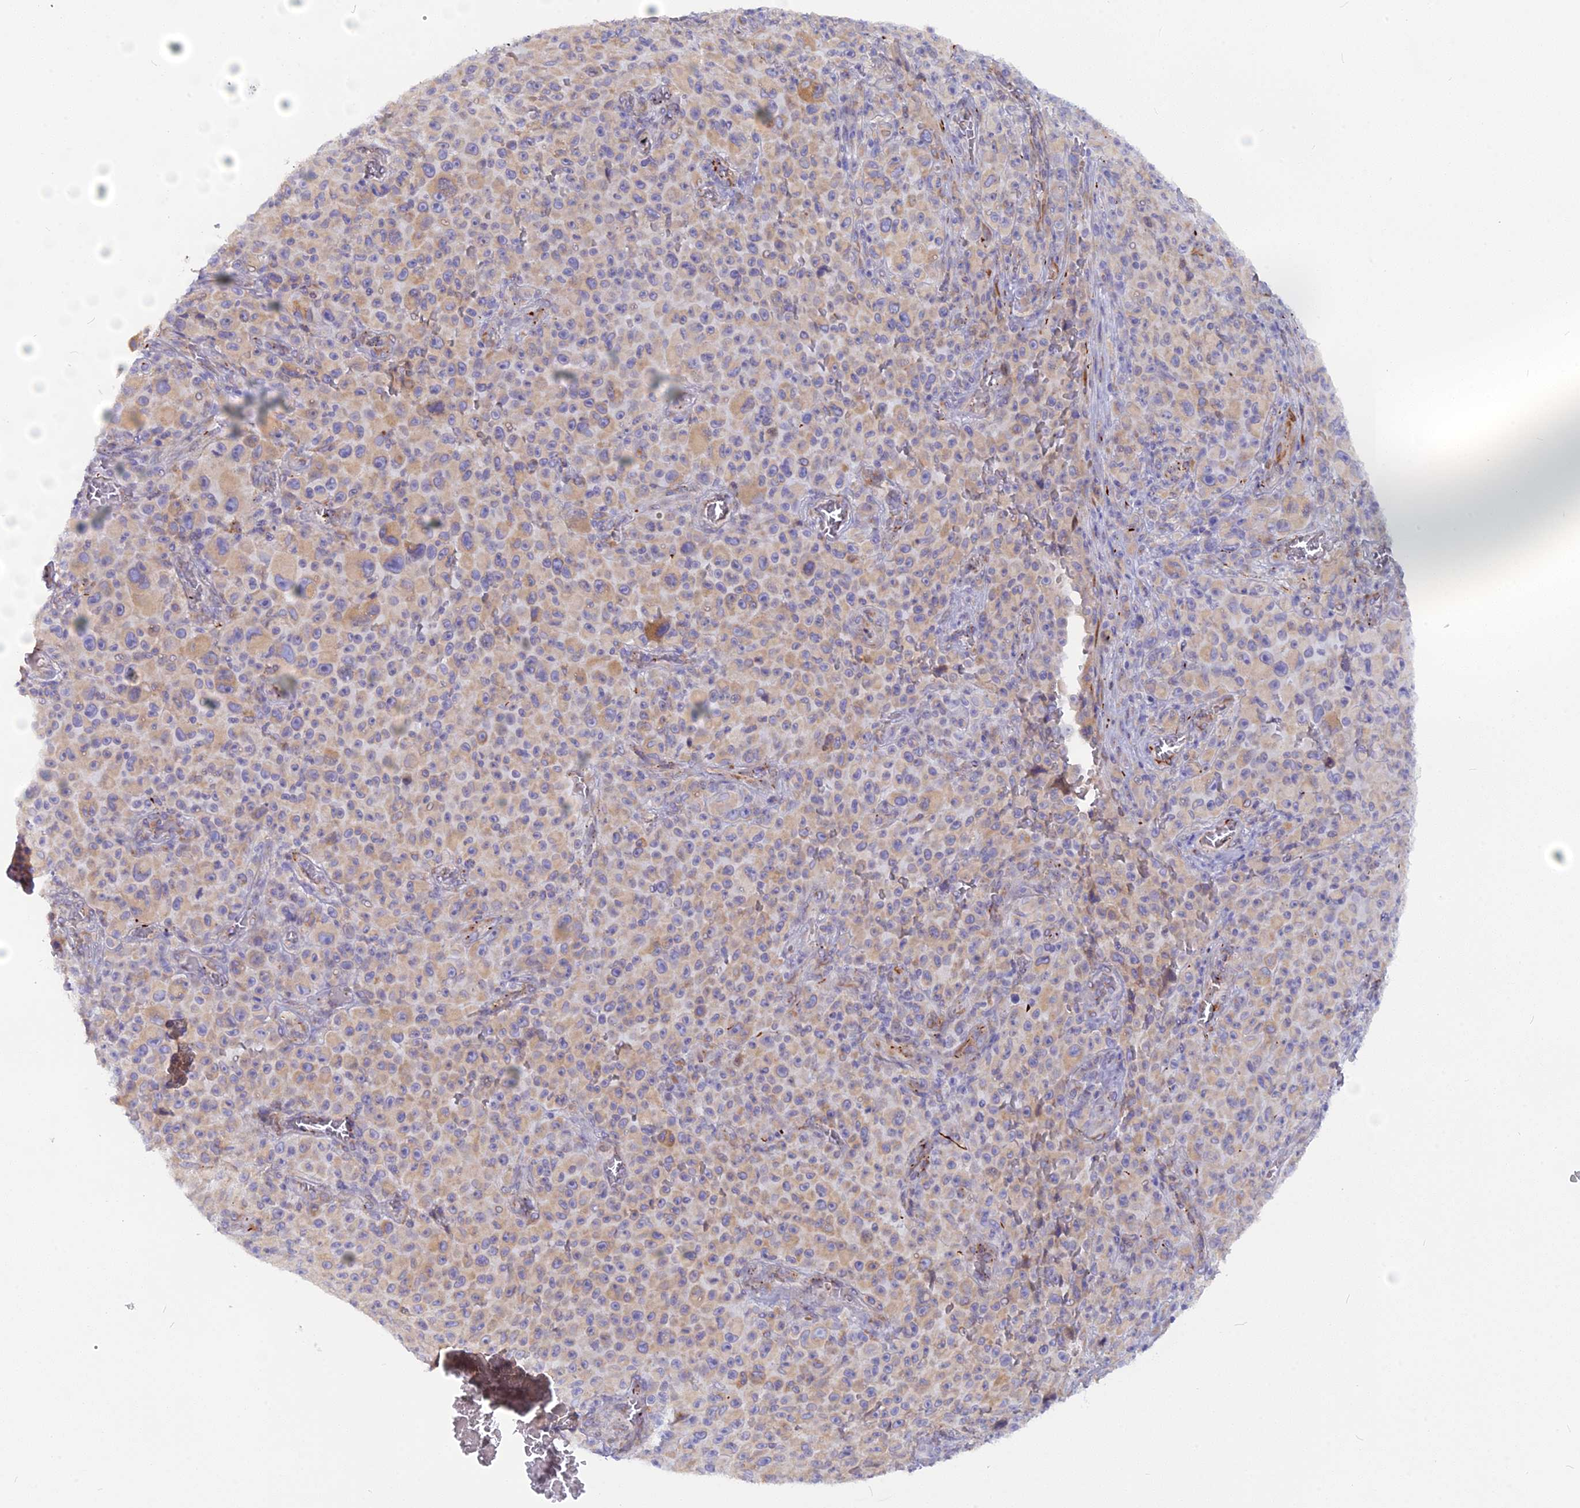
{"staining": {"intensity": "weak", "quantity": "25%-75%", "location": "cytoplasmic/membranous"}, "tissue": "melanoma", "cell_type": "Tumor cells", "image_type": "cancer", "snomed": [{"axis": "morphology", "description": "Malignant melanoma, NOS"}, {"axis": "topography", "description": "Skin"}], "caption": "Immunohistochemical staining of human malignant melanoma demonstrates weak cytoplasmic/membranous protein expression in about 25%-75% of tumor cells.", "gene": "TLCD1", "patient": {"sex": "female", "age": 82}}